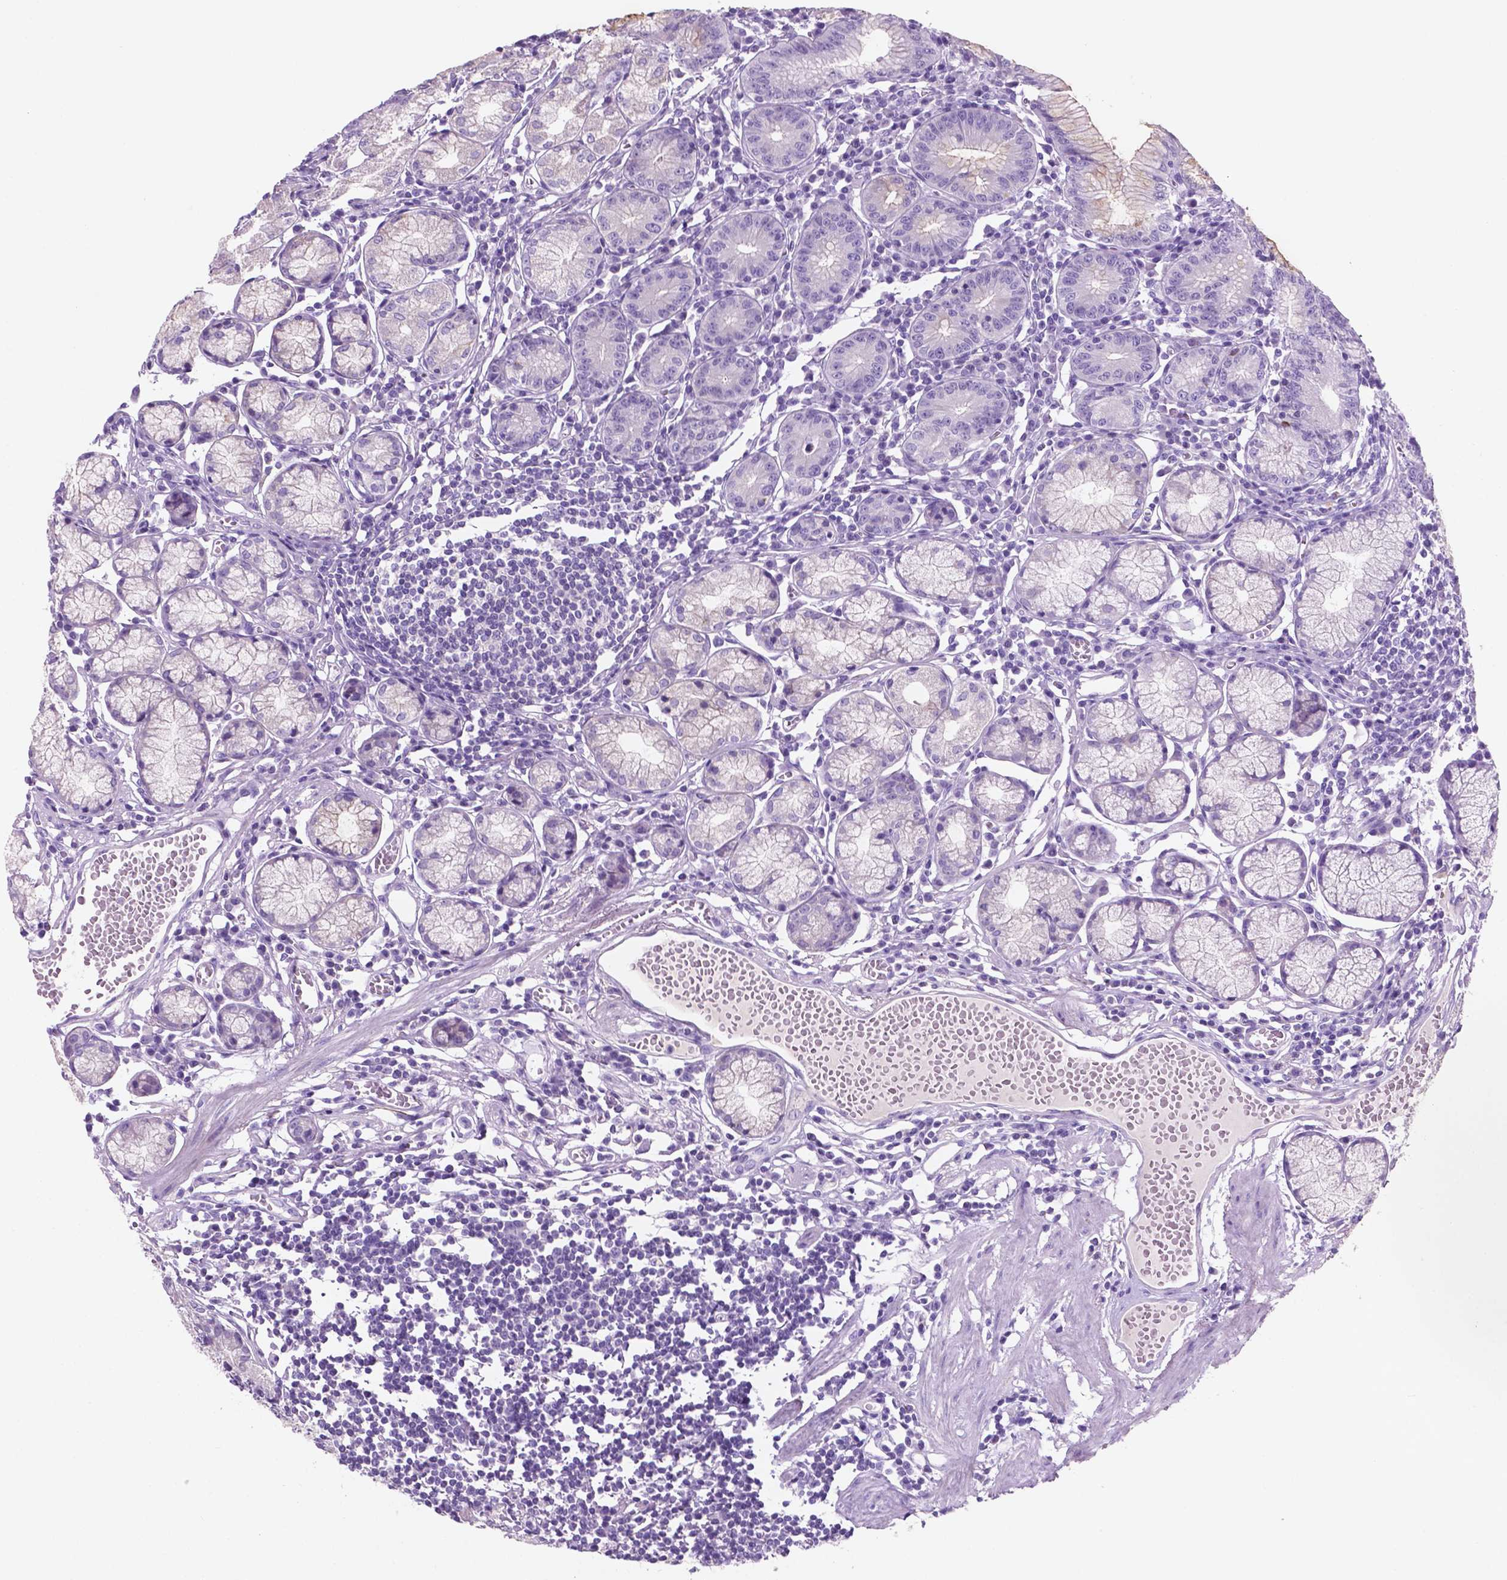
{"staining": {"intensity": "weak", "quantity": "<25%", "location": "cytoplasmic/membranous"}, "tissue": "stomach", "cell_type": "Glandular cells", "image_type": "normal", "snomed": [{"axis": "morphology", "description": "Normal tissue, NOS"}, {"axis": "topography", "description": "Stomach"}], "caption": "The image shows no significant staining in glandular cells of stomach. Nuclei are stained in blue.", "gene": "POU4F1", "patient": {"sex": "male", "age": 55}}